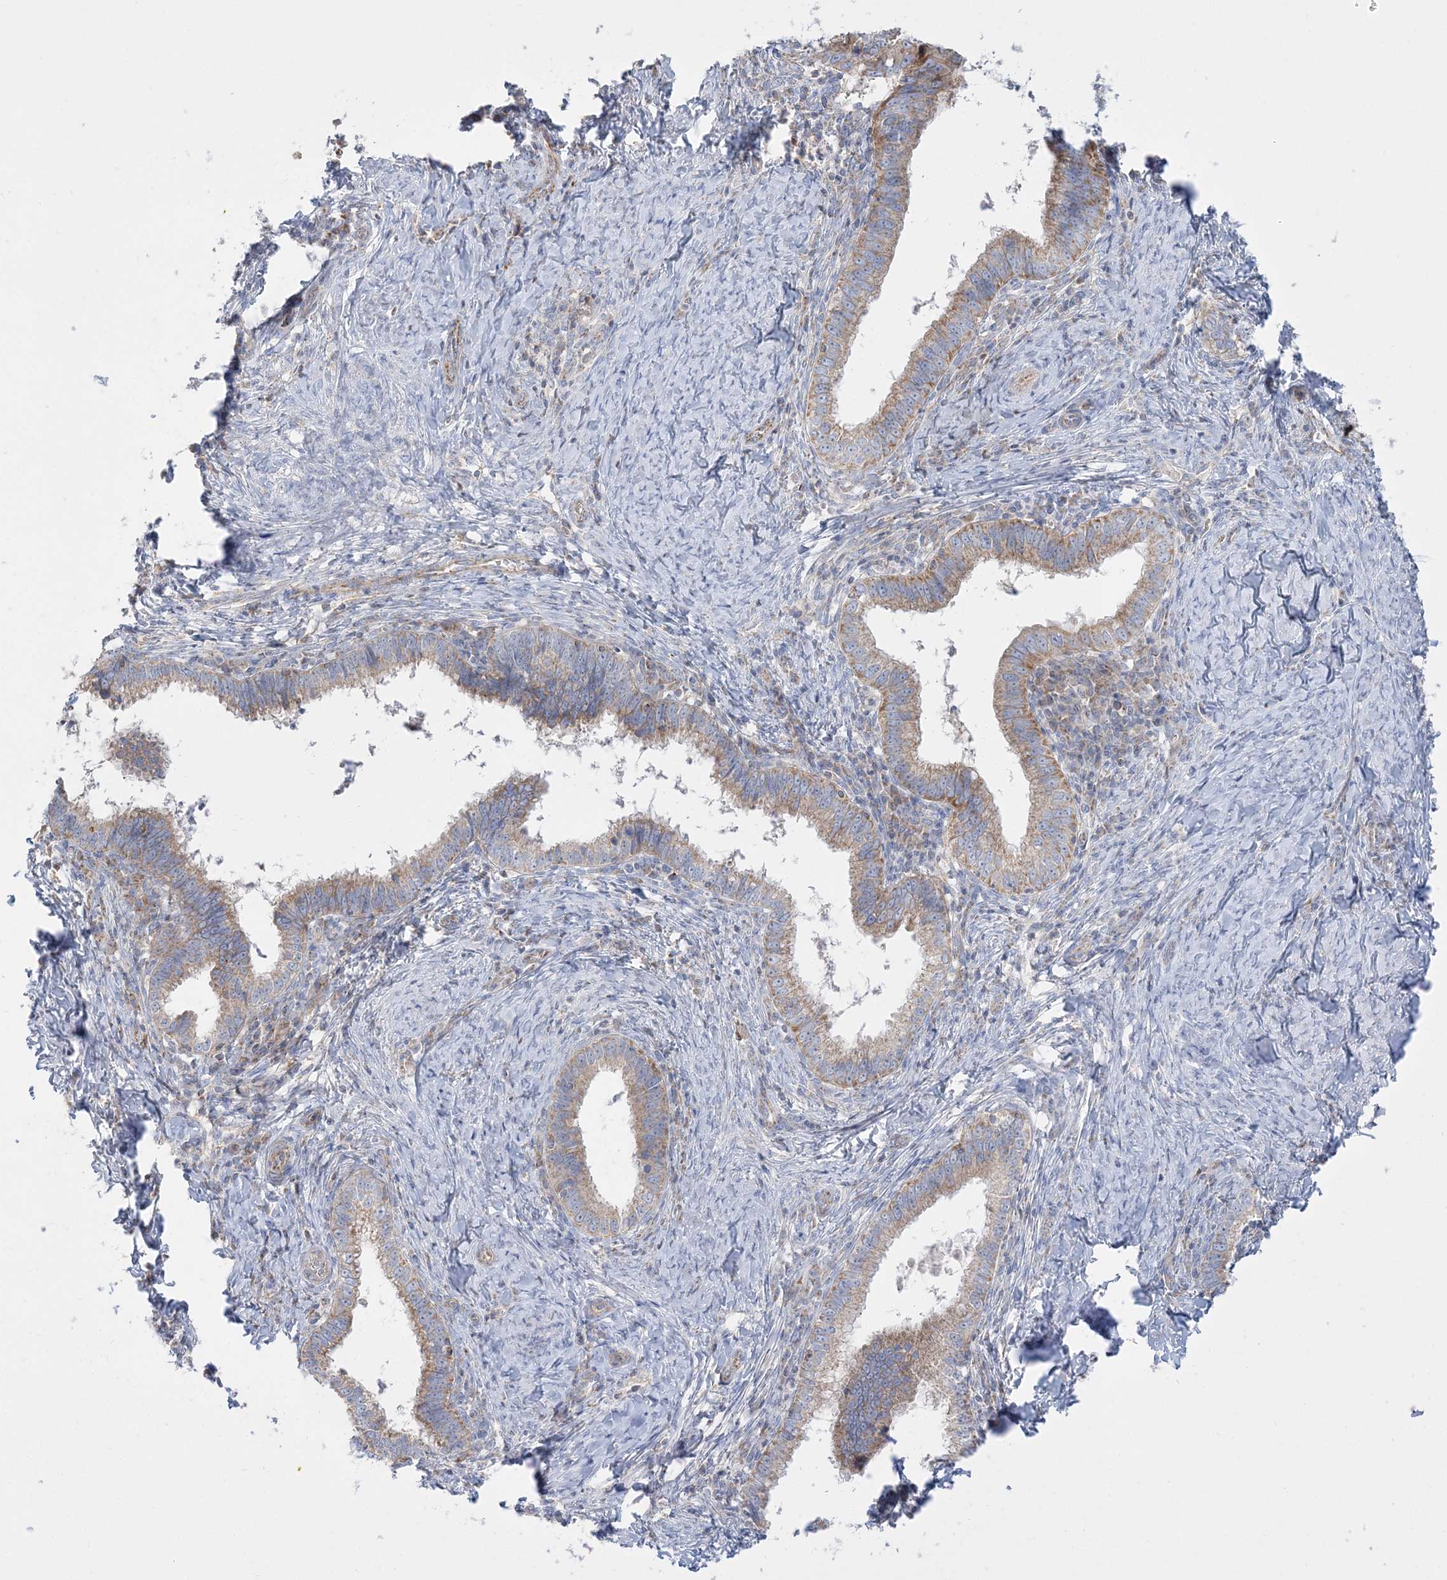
{"staining": {"intensity": "weak", "quantity": "25%-75%", "location": "cytoplasmic/membranous"}, "tissue": "cervical cancer", "cell_type": "Tumor cells", "image_type": "cancer", "snomed": [{"axis": "morphology", "description": "Adenocarcinoma, NOS"}, {"axis": "topography", "description": "Cervix"}], "caption": "Brown immunohistochemical staining in human cervical cancer (adenocarcinoma) displays weak cytoplasmic/membranous positivity in approximately 25%-75% of tumor cells.", "gene": "TBC1D14", "patient": {"sex": "female", "age": 36}}